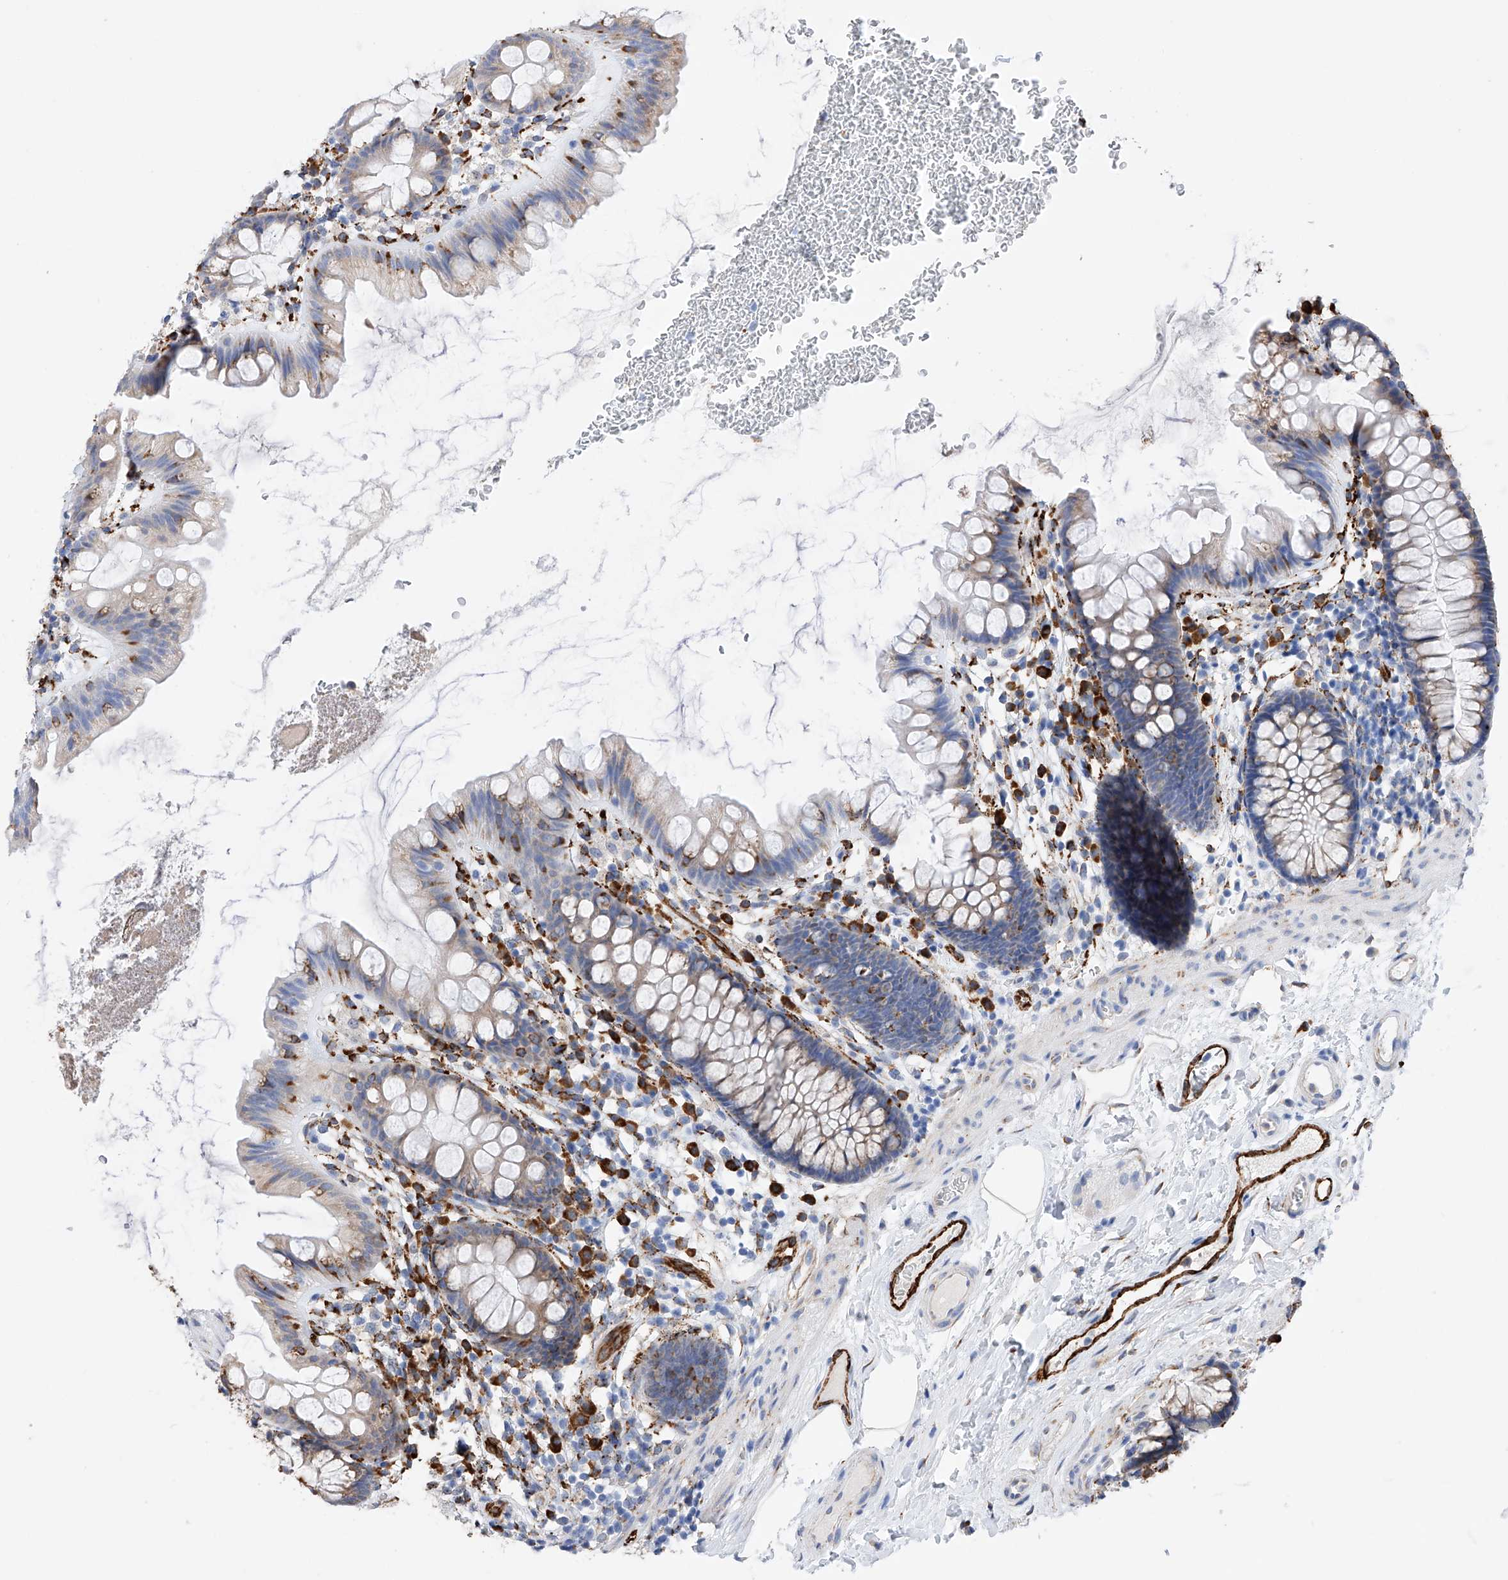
{"staining": {"intensity": "strong", "quantity": ">75%", "location": "cytoplasmic/membranous"}, "tissue": "colon", "cell_type": "Endothelial cells", "image_type": "normal", "snomed": [{"axis": "morphology", "description": "Normal tissue, NOS"}, {"axis": "topography", "description": "Colon"}], "caption": "This photomicrograph reveals IHC staining of benign human colon, with high strong cytoplasmic/membranous positivity in about >75% of endothelial cells.", "gene": "PDIA5", "patient": {"sex": "female", "age": 62}}